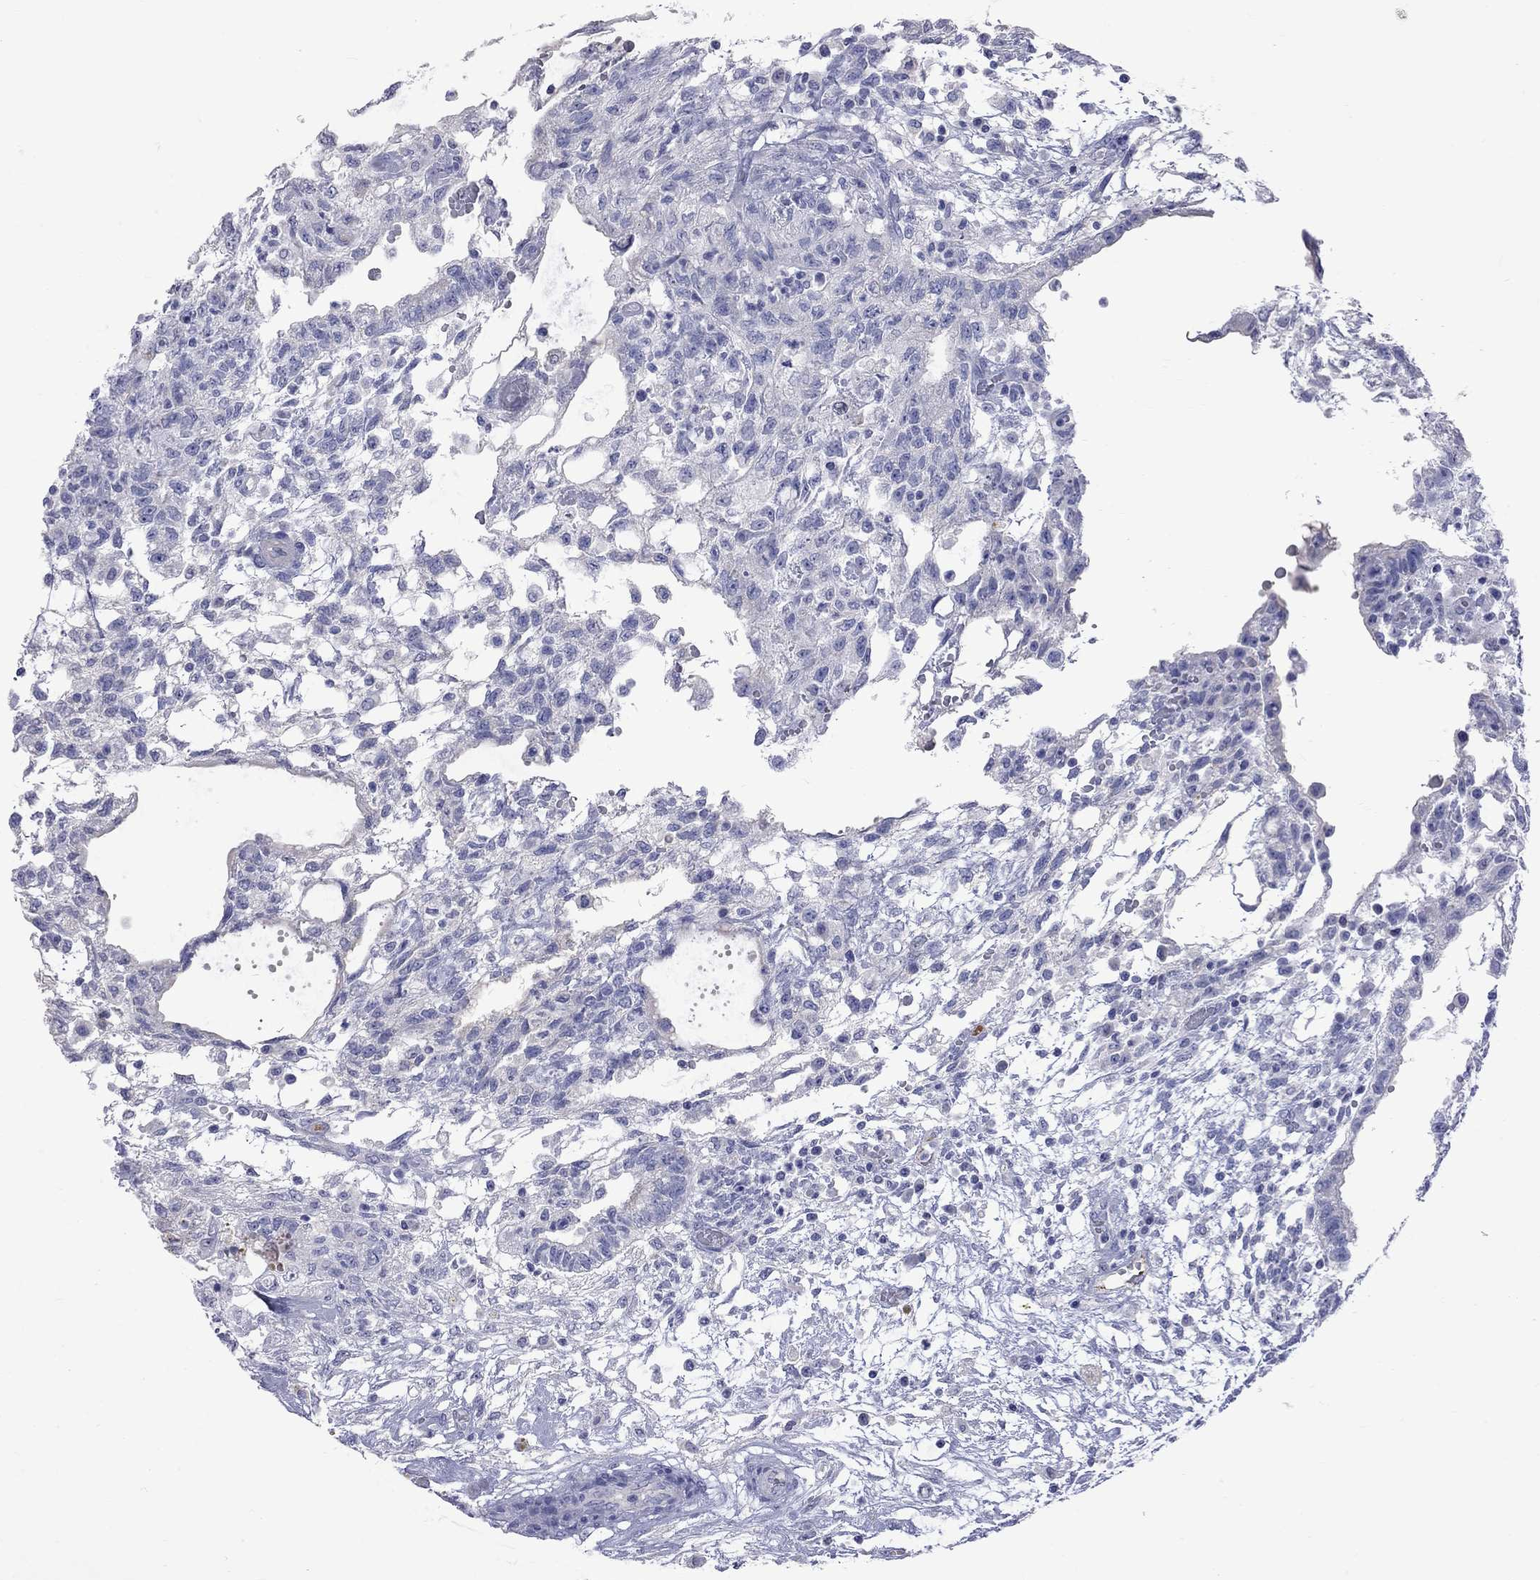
{"staining": {"intensity": "negative", "quantity": "none", "location": "none"}, "tissue": "testis cancer", "cell_type": "Tumor cells", "image_type": "cancer", "snomed": [{"axis": "morphology", "description": "Carcinoma, Embryonal, NOS"}, {"axis": "topography", "description": "Testis"}], "caption": "Immunohistochemistry (IHC) histopathology image of neoplastic tissue: human testis embryonal carcinoma stained with DAB (3,3'-diaminobenzidine) displays no significant protein staining in tumor cells.", "gene": "KCND2", "patient": {"sex": "male", "age": 32}}